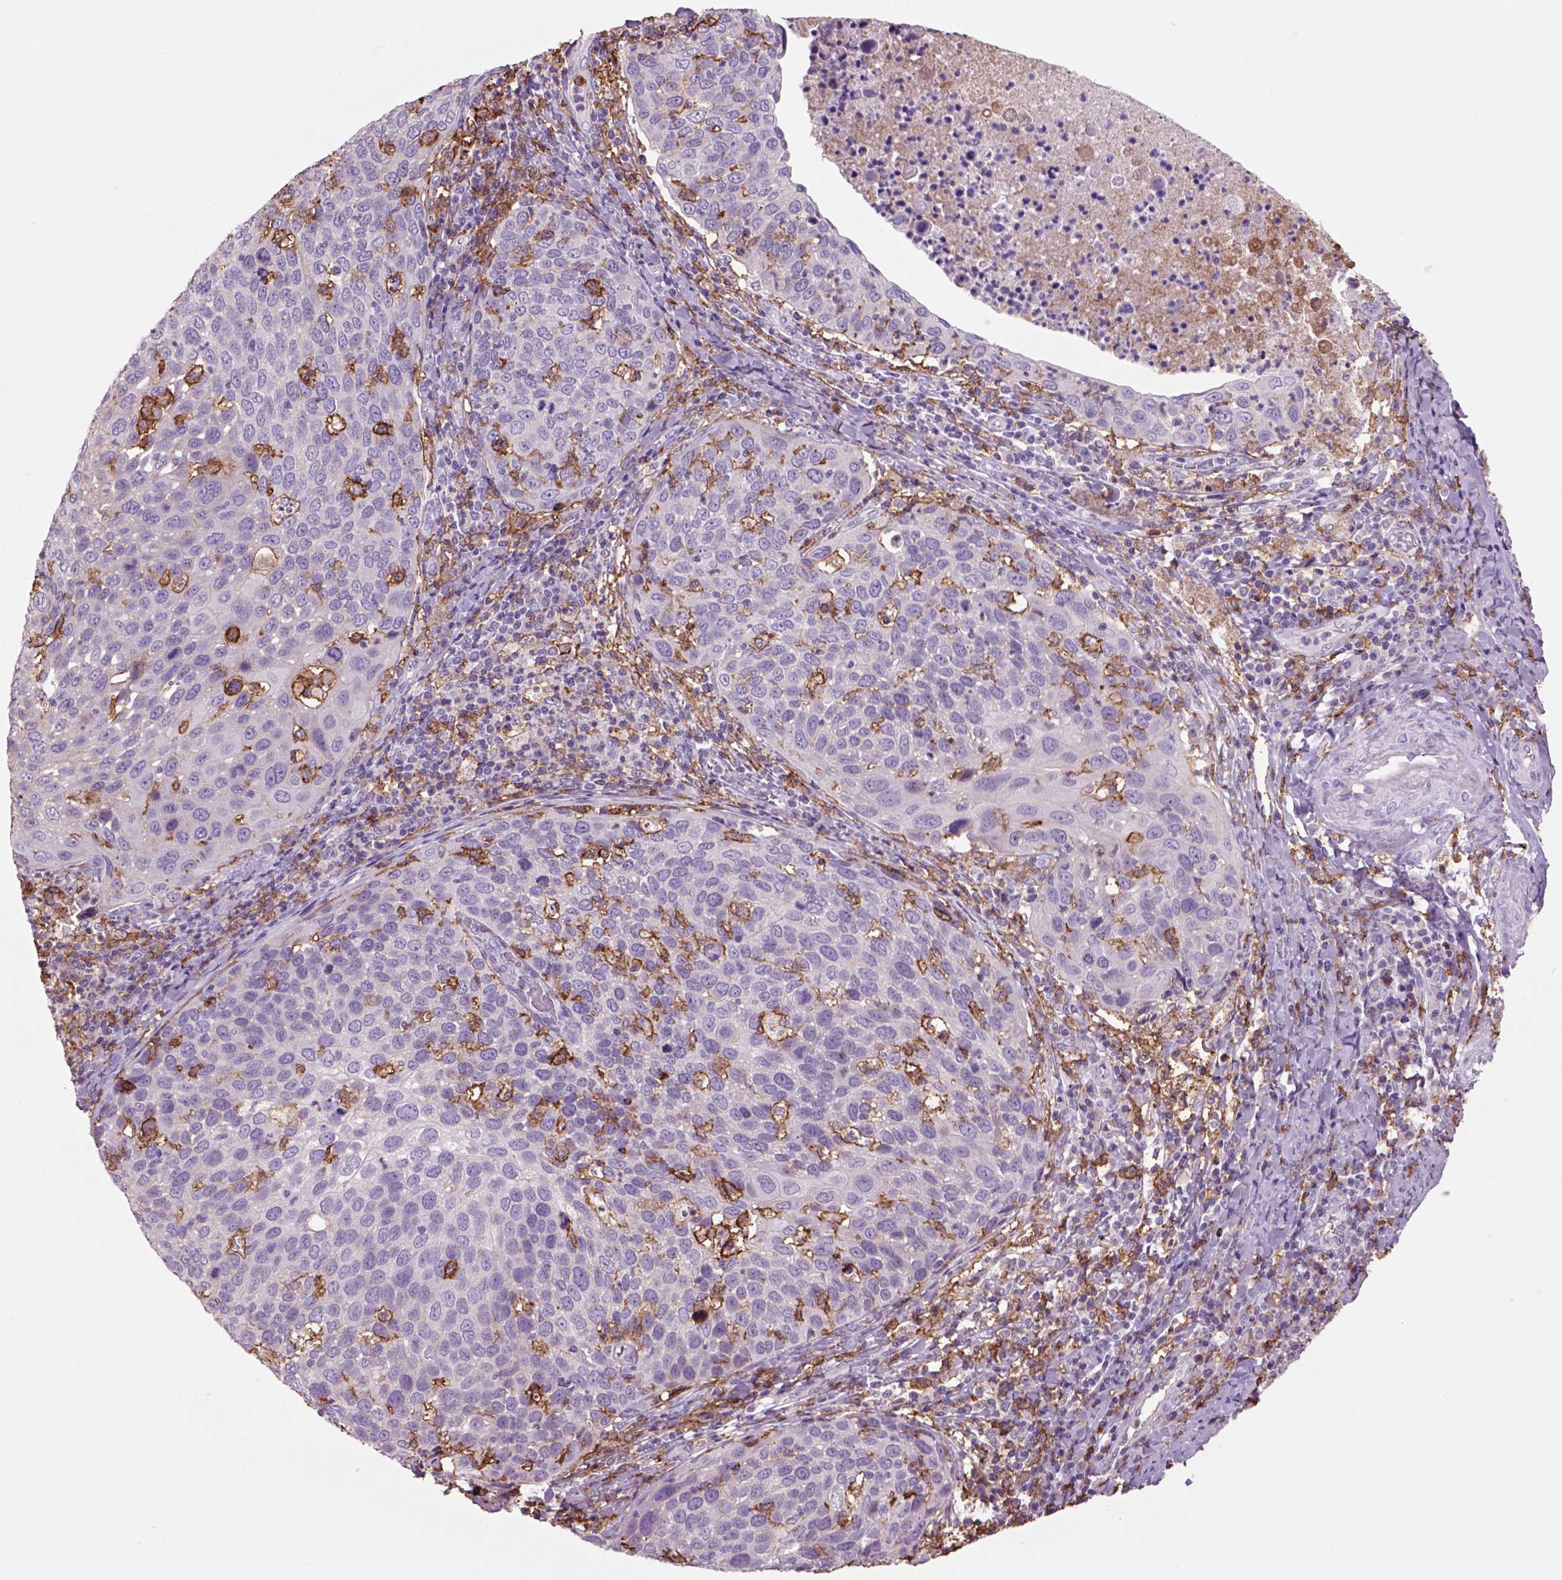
{"staining": {"intensity": "negative", "quantity": "none", "location": "none"}, "tissue": "cervical cancer", "cell_type": "Tumor cells", "image_type": "cancer", "snomed": [{"axis": "morphology", "description": "Squamous cell carcinoma, NOS"}, {"axis": "topography", "description": "Cervix"}], "caption": "High magnification brightfield microscopy of cervical cancer stained with DAB (brown) and counterstained with hematoxylin (blue): tumor cells show no significant staining.", "gene": "CD14", "patient": {"sex": "female", "age": 54}}